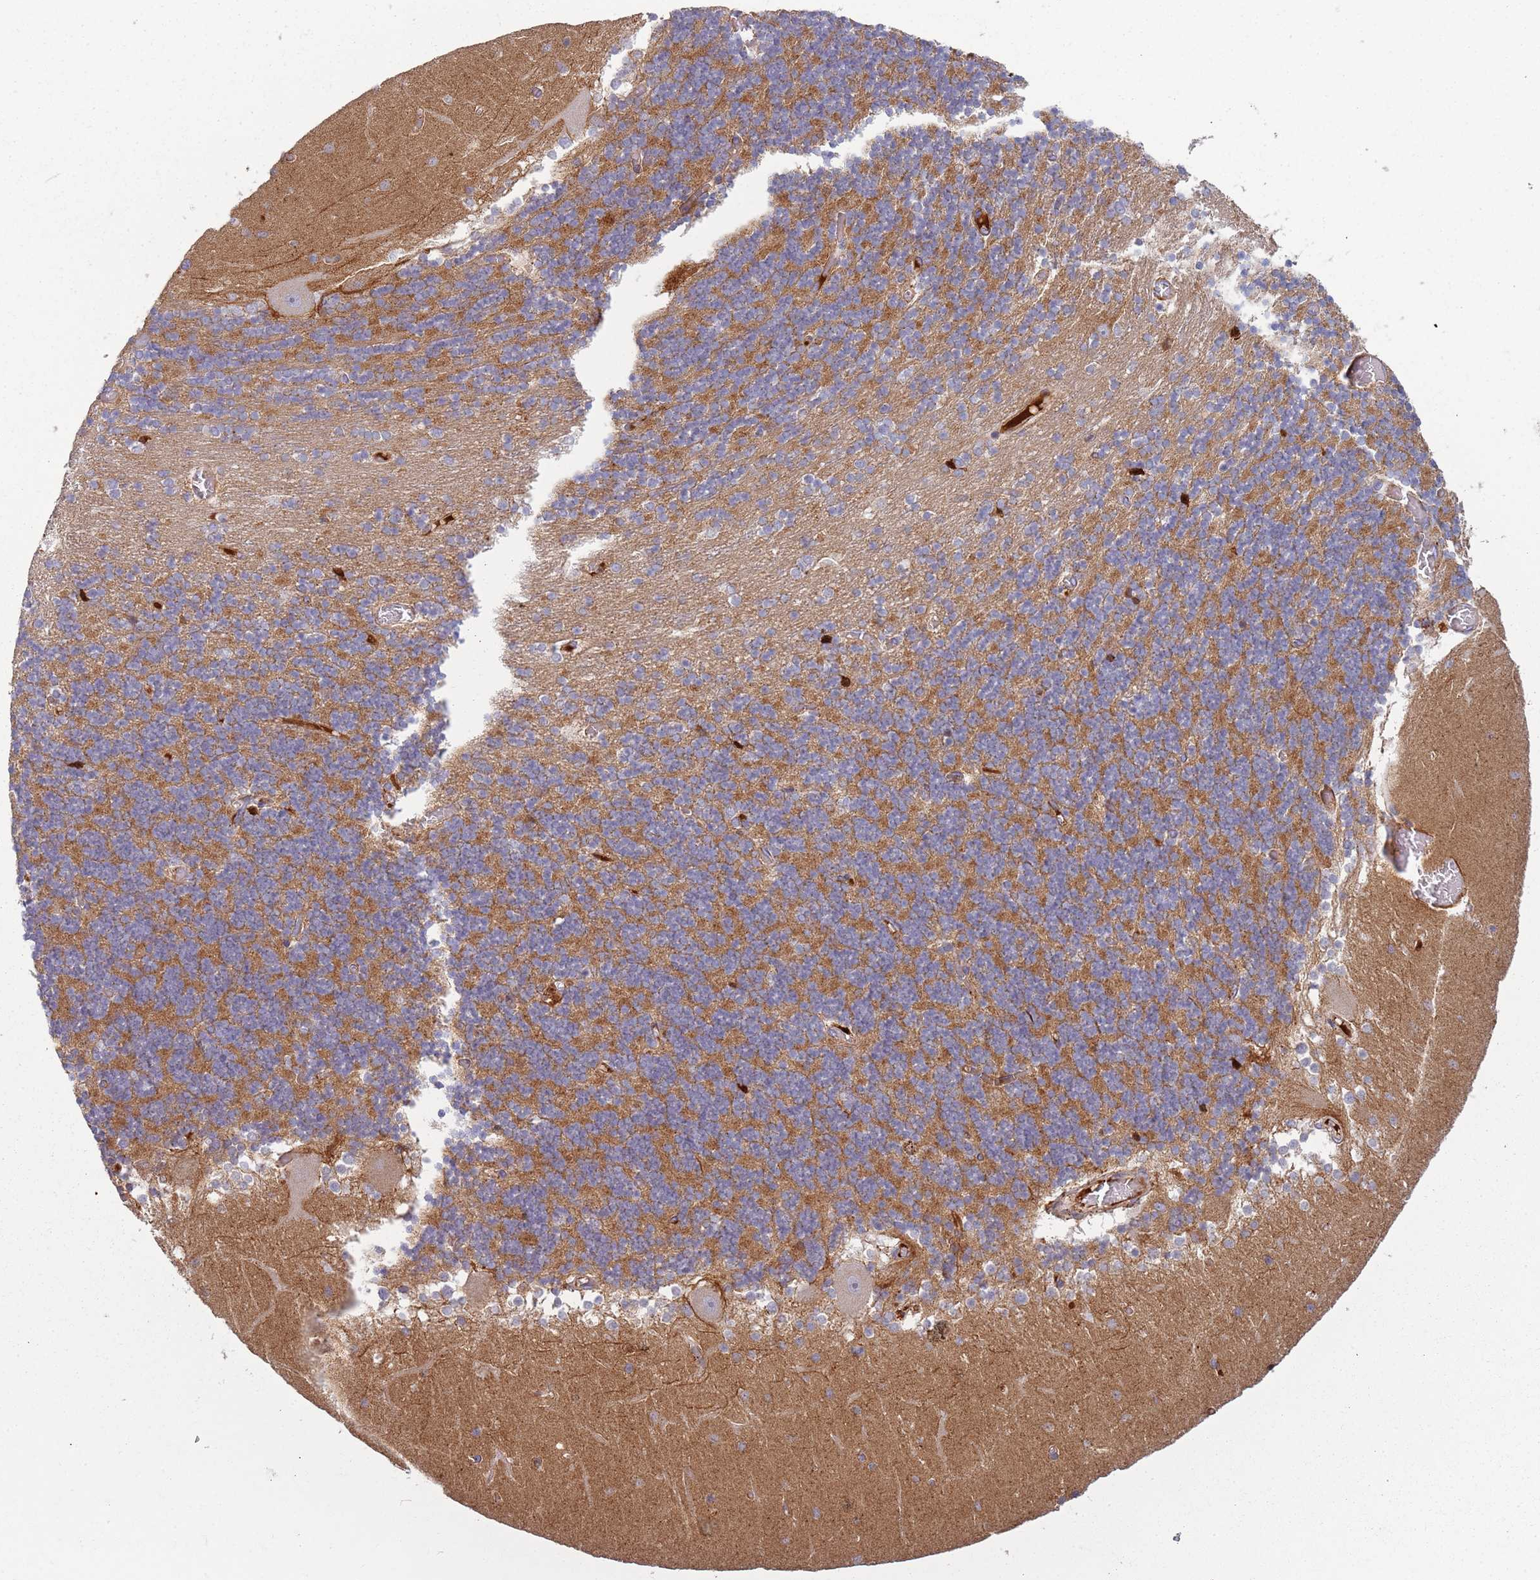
{"staining": {"intensity": "moderate", "quantity": "25%-75%", "location": "cytoplasmic/membranous"}, "tissue": "cerebellum", "cell_type": "Cells in granular layer", "image_type": "normal", "snomed": [{"axis": "morphology", "description": "Normal tissue, NOS"}, {"axis": "topography", "description": "Cerebellum"}], "caption": "IHC of benign human cerebellum reveals medium levels of moderate cytoplasmic/membranous positivity in approximately 25%-75% of cells in granular layer.", "gene": "TNFRSF6B", "patient": {"sex": "female", "age": 28}}